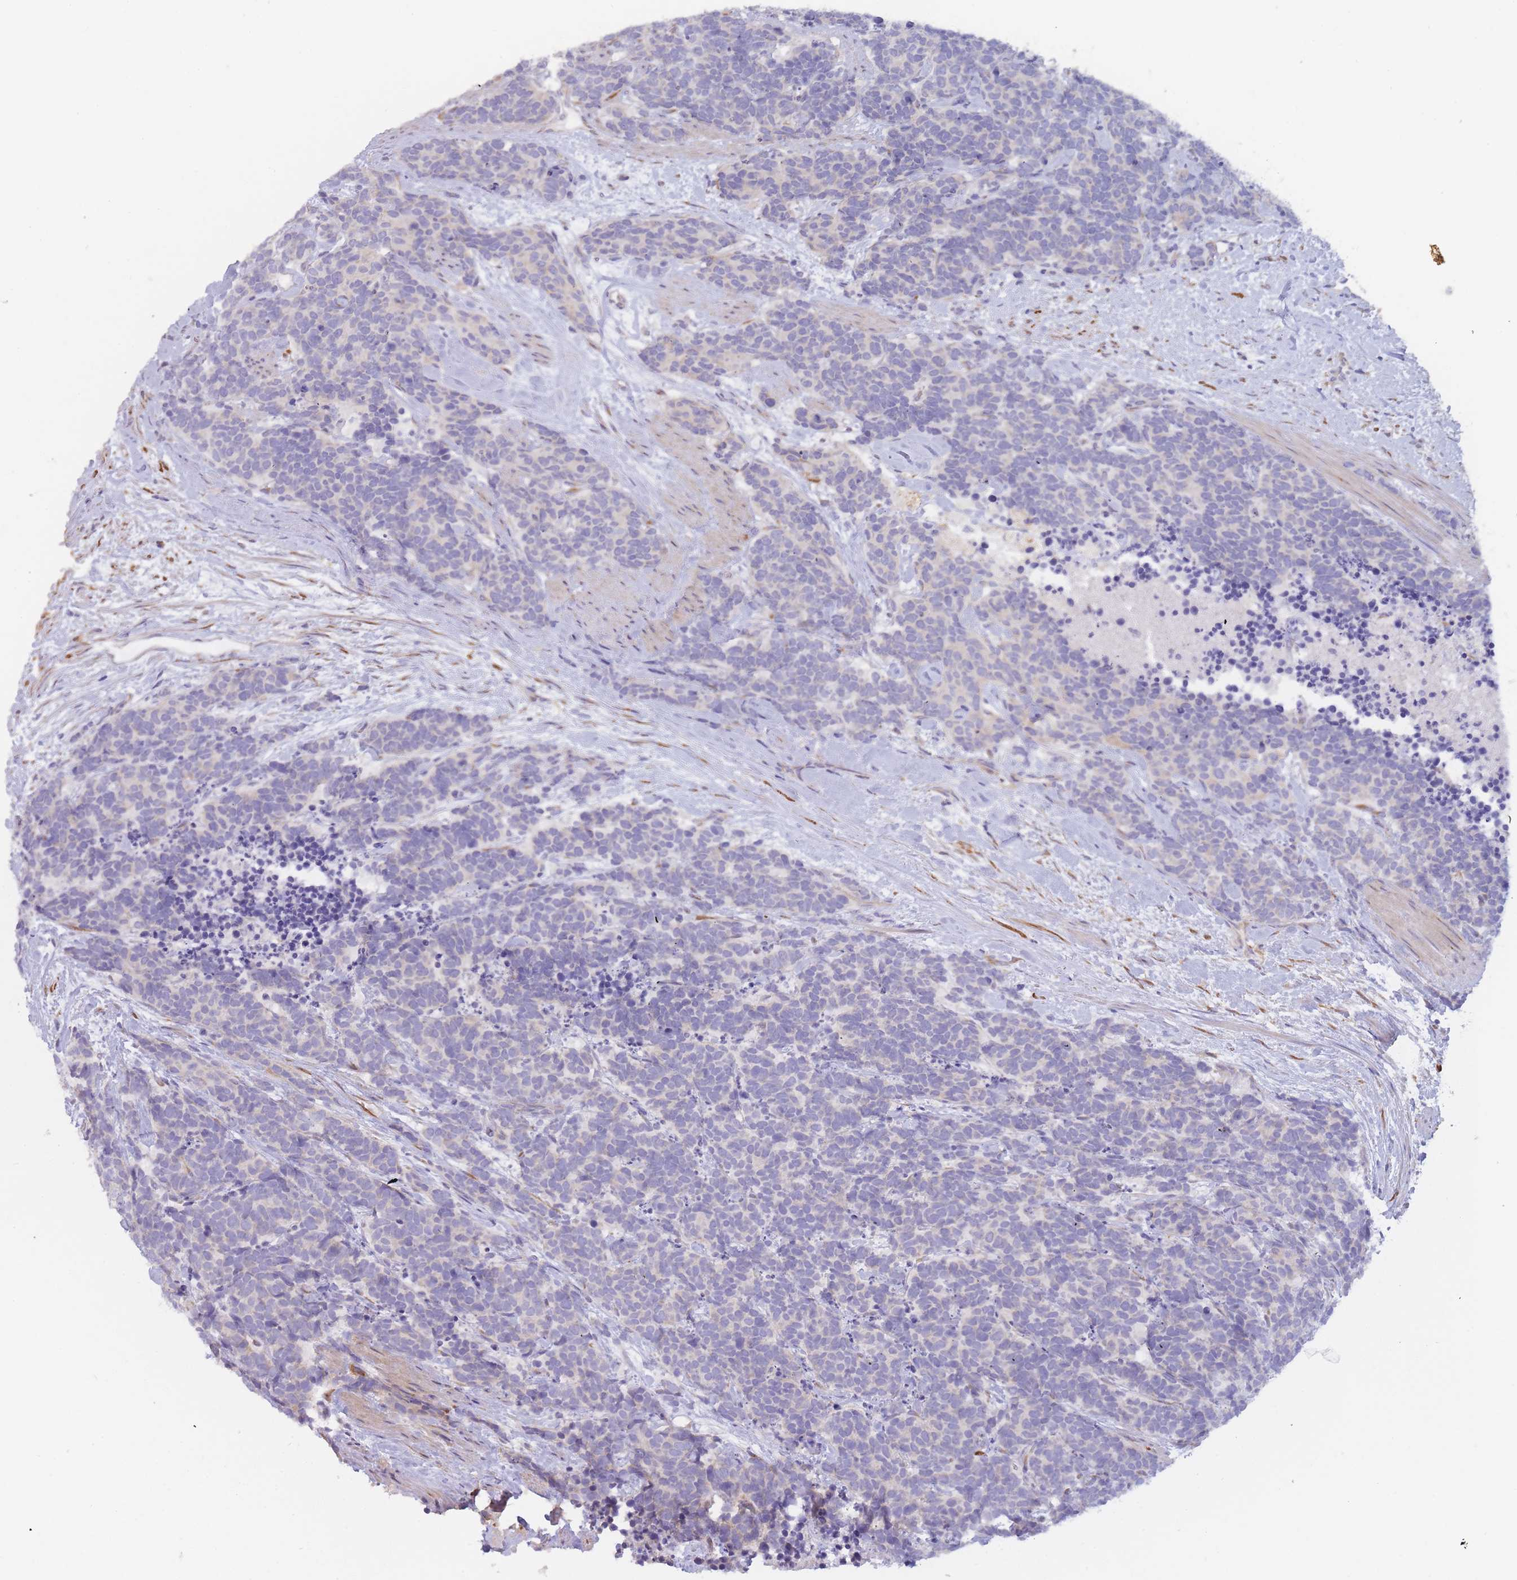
{"staining": {"intensity": "negative", "quantity": "none", "location": "none"}, "tissue": "carcinoid", "cell_type": "Tumor cells", "image_type": "cancer", "snomed": [{"axis": "morphology", "description": "Carcinoma, NOS"}, {"axis": "morphology", "description": "Carcinoid, malignant, NOS"}, {"axis": "topography", "description": "Prostate"}], "caption": "Immunohistochemistry photomicrograph of human malignant carcinoid stained for a protein (brown), which displays no positivity in tumor cells.", "gene": "SLC35E4", "patient": {"sex": "male", "age": 57}}